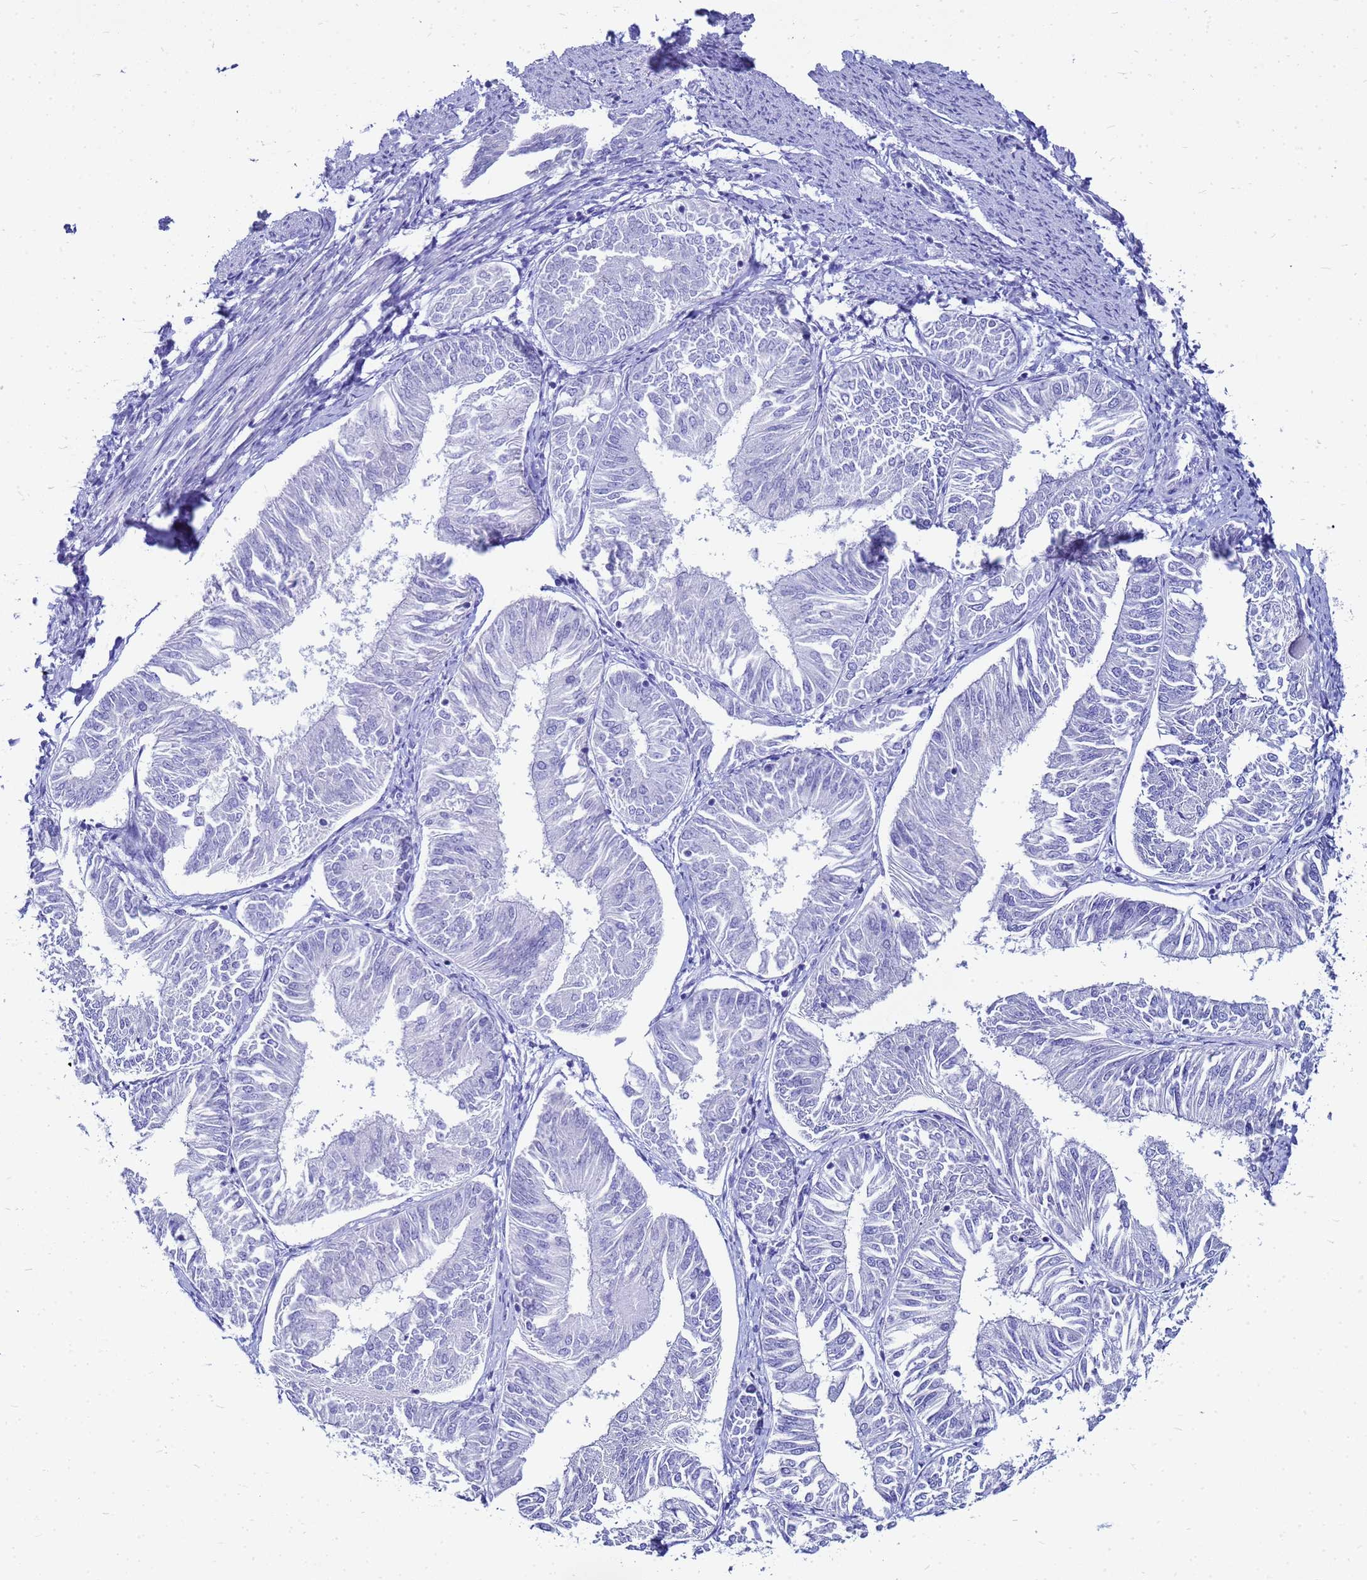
{"staining": {"intensity": "negative", "quantity": "none", "location": "none"}, "tissue": "endometrial cancer", "cell_type": "Tumor cells", "image_type": "cancer", "snomed": [{"axis": "morphology", "description": "Adenocarcinoma, NOS"}, {"axis": "topography", "description": "Endometrium"}], "caption": "Endometrial cancer (adenocarcinoma) was stained to show a protein in brown. There is no significant positivity in tumor cells.", "gene": "CKB", "patient": {"sex": "female", "age": 58}}